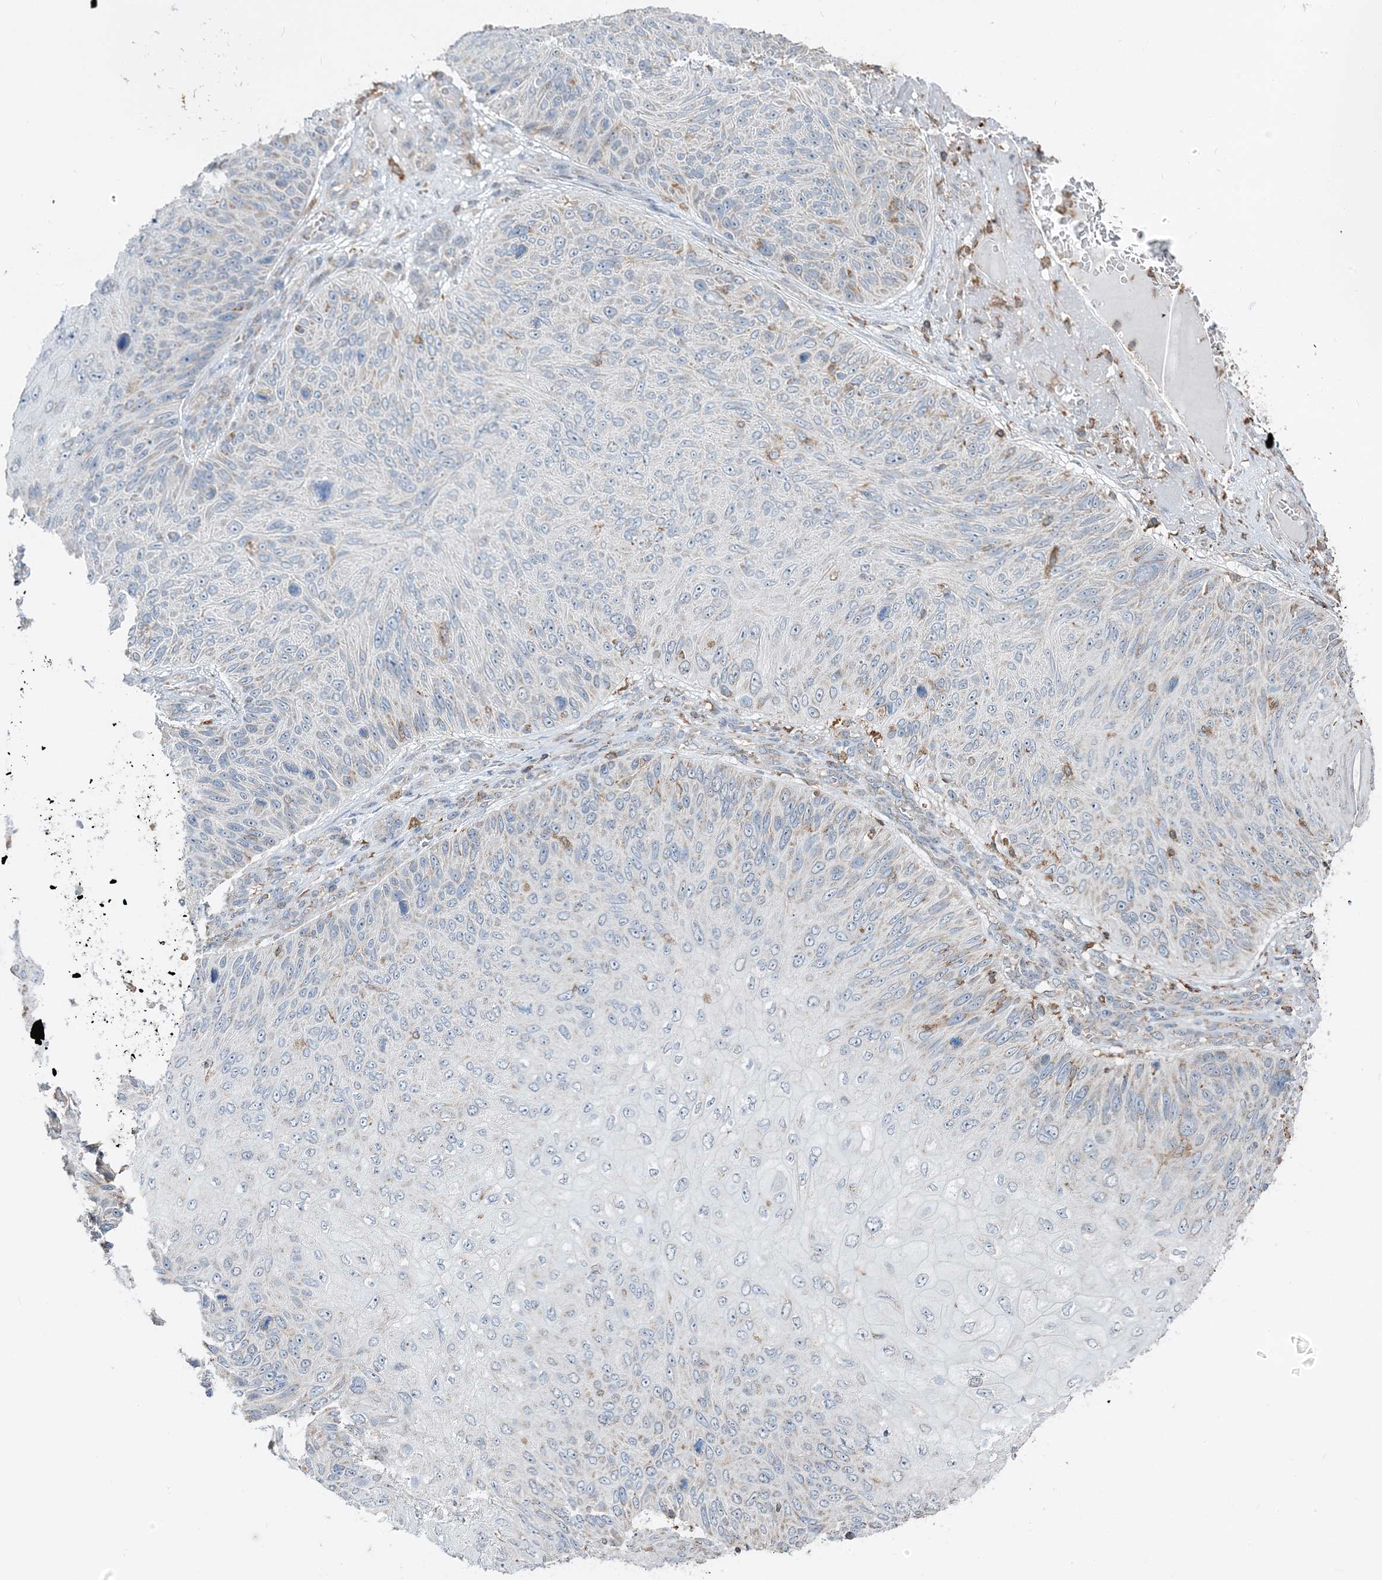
{"staining": {"intensity": "negative", "quantity": "none", "location": "none"}, "tissue": "skin cancer", "cell_type": "Tumor cells", "image_type": "cancer", "snomed": [{"axis": "morphology", "description": "Squamous cell carcinoma, NOS"}, {"axis": "topography", "description": "Skin"}], "caption": "Immunohistochemistry (IHC) photomicrograph of human squamous cell carcinoma (skin) stained for a protein (brown), which displays no staining in tumor cells.", "gene": "TMLHE", "patient": {"sex": "female", "age": 88}}